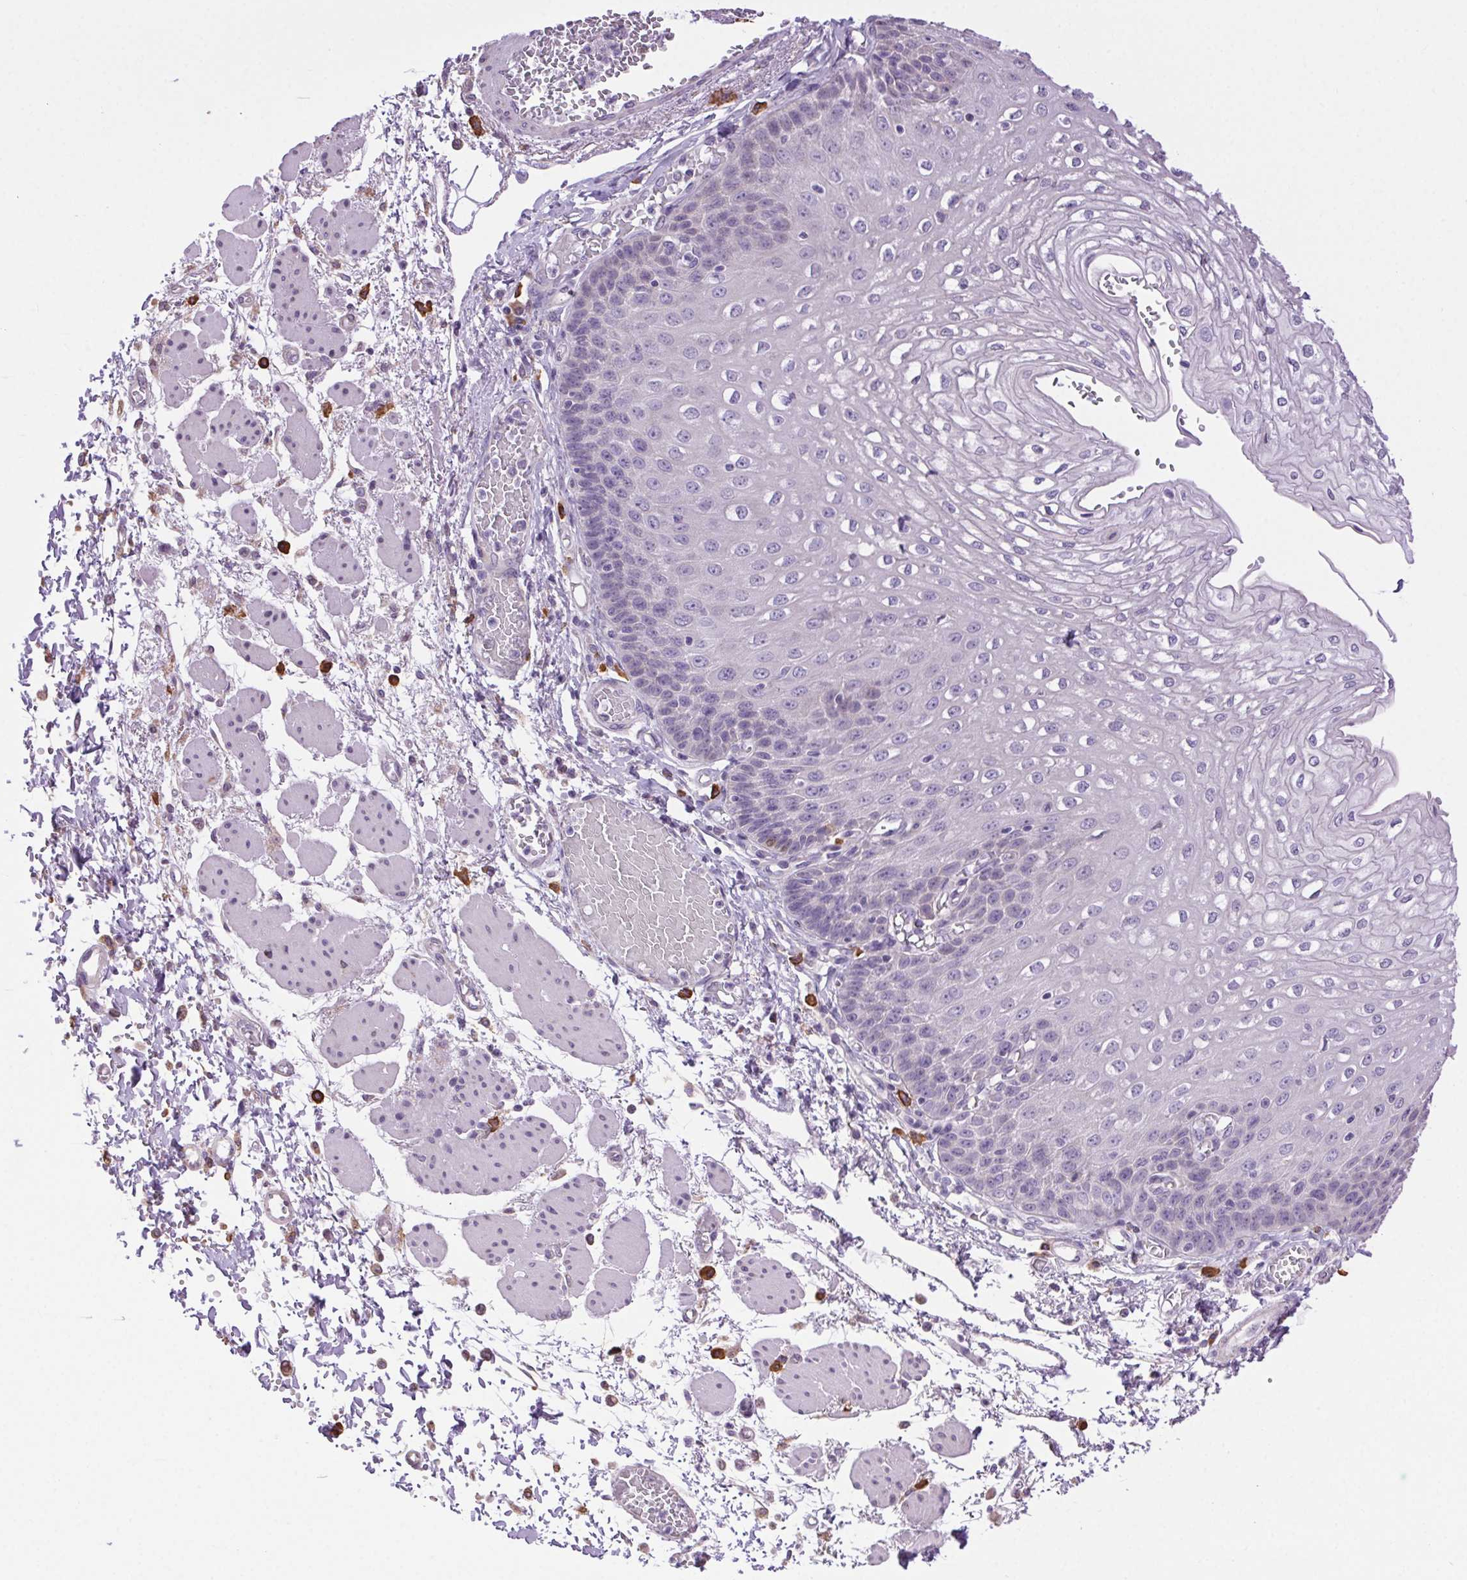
{"staining": {"intensity": "negative", "quantity": "none", "location": "none"}, "tissue": "esophagus", "cell_type": "Squamous epithelial cells", "image_type": "normal", "snomed": [{"axis": "morphology", "description": "Normal tissue, NOS"}, {"axis": "morphology", "description": "Adenocarcinoma, NOS"}, {"axis": "topography", "description": "Esophagus"}], "caption": "Human esophagus stained for a protein using immunohistochemistry (IHC) demonstrates no expression in squamous epithelial cells.", "gene": "SNX31", "patient": {"sex": "male", "age": 81}}